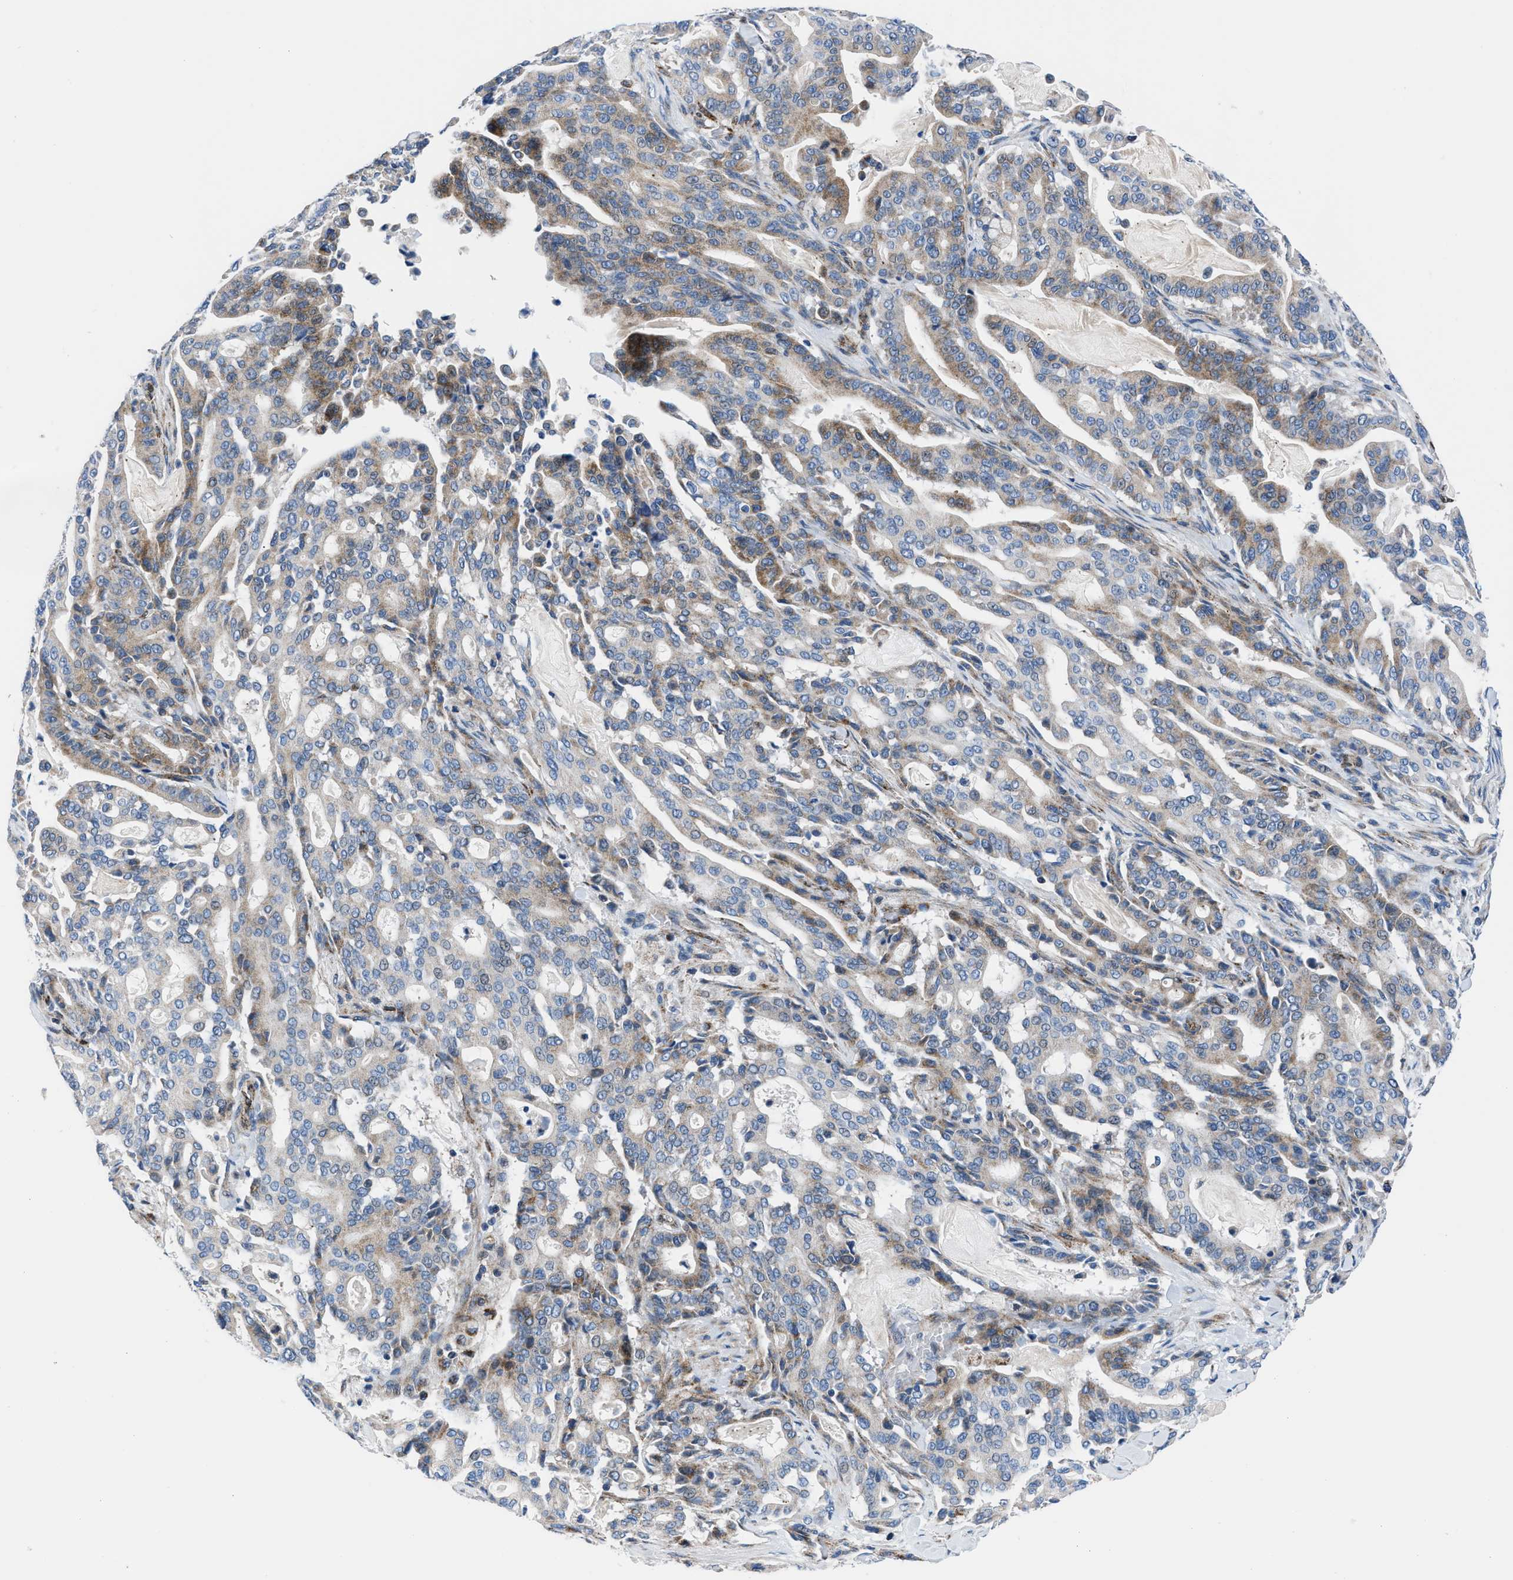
{"staining": {"intensity": "moderate", "quantity": "25%-75%", "location": "cytoplasmic/membranous"}, "tissue": "pancreatic cancer", "cell_type": "Tumor cells", "image_type": "cancer", "snomed": [{"axis": "morphology", "description": "Adenocarcinoma, NOS"}, {"axis": "topography", "description": "Pancreas"}], "caption": "Adenocarcinoma (pancreatic) stained with DAB immunohistochemistry reveals medium levels of moderate cytoplasmic/membranous staining in about 25%-75% of tumor cells. (DAB = brown stain, brightfield microscopy at high magnification).", "gene": "LMO2", "patient": {"sex": "male", "age": 63}}